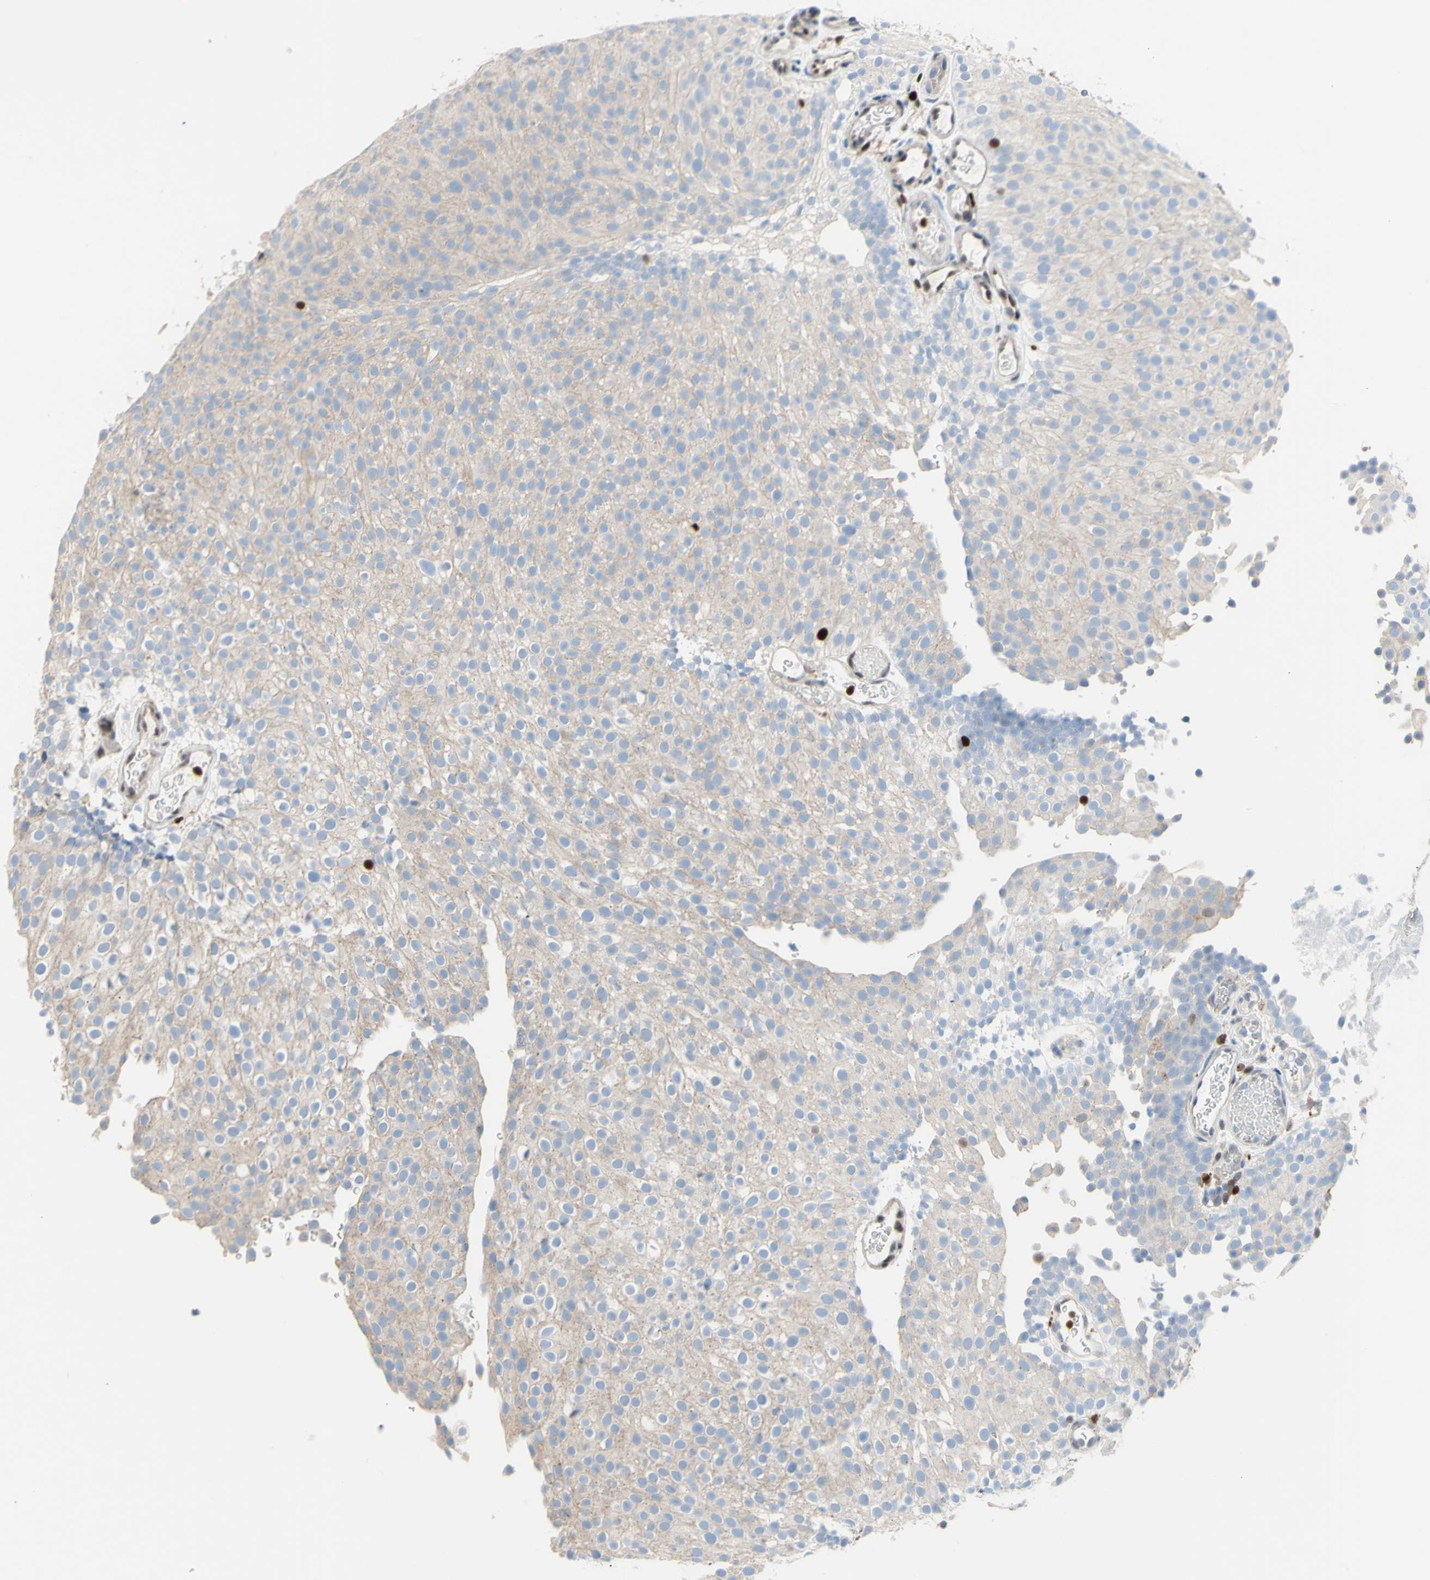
{"staining": {"intensity": "weak", "quantity": ">75%", "location": "cytoplasmic/membranous"}, "tissue": "urothelial cancer", "cell_type": "Tumor cells", "image_type": "cancer", "snomed": [{"axis": "morphology", "description": "Urothelial carcinoma, Low grade"}, {"axis": "topography", "description": "Urinary bladder"}], "caption": "Urothelial carcinoma (low-grade) was stained to show a protein in brown. There is low levels of weak cytoplasmic/membranous expression in approximately >75% of tumor cells.", "gene": "EED", "patient": {"sex": "male", "age": 78}}